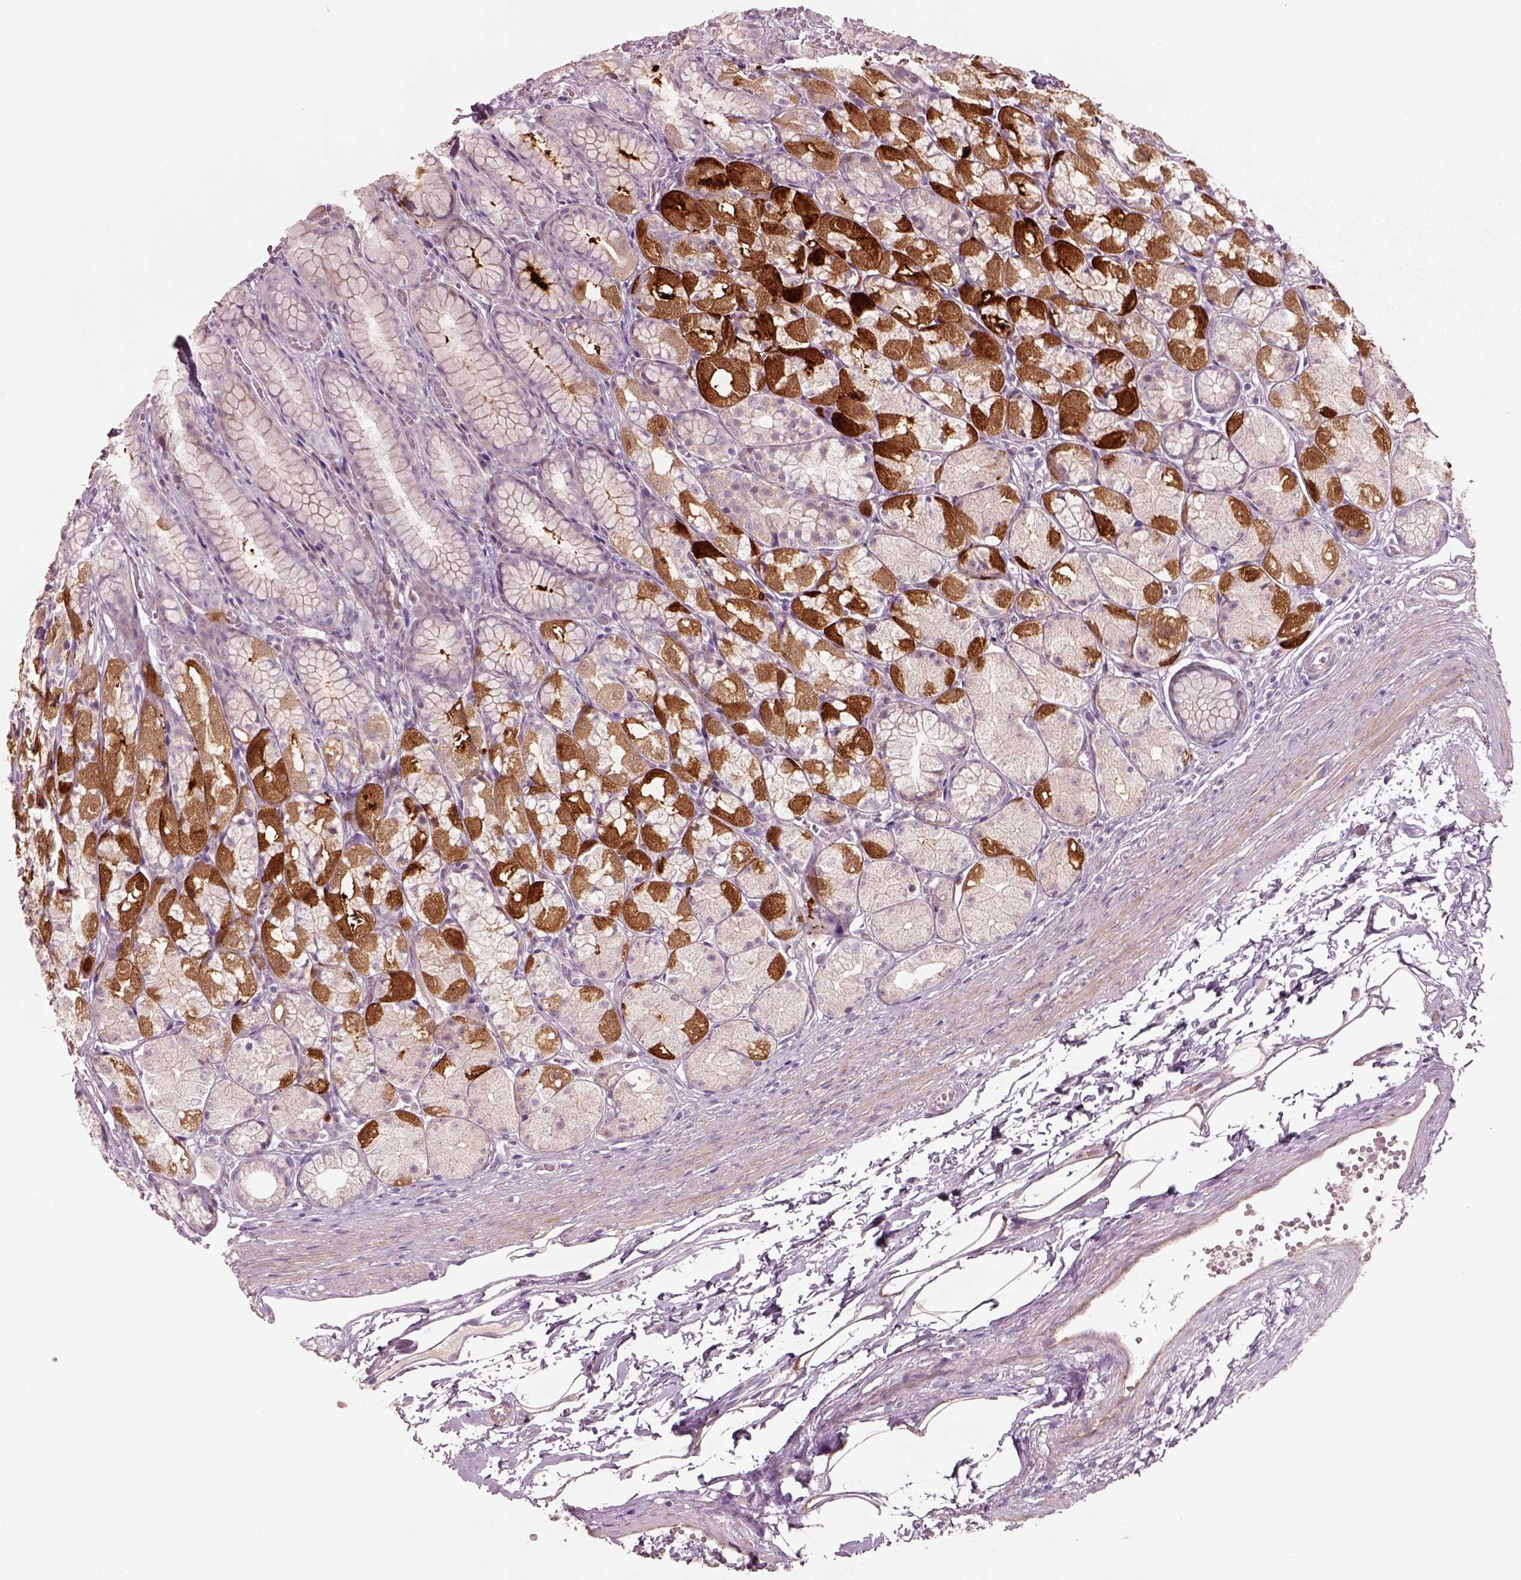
{"staining": {"intensity": "strong", "quantity": "<25%", "location": "cytoplasmic/membranous"}, "tissue": "stomach", "cell_type": "Glandular cells", "image_type": "normal", "snomed": [{"axis": "morphology", "description": "Normal tissue, NOS"}, {"axis": "topography", "description": "Stomach"}], "caption": "Stomach stained with IHC demonstrates strong cytoplasmic/membranous expression in about <25% of glandular cells.", "gene": "PLPP7", "patient": {"sex": "male", "age": 70}}